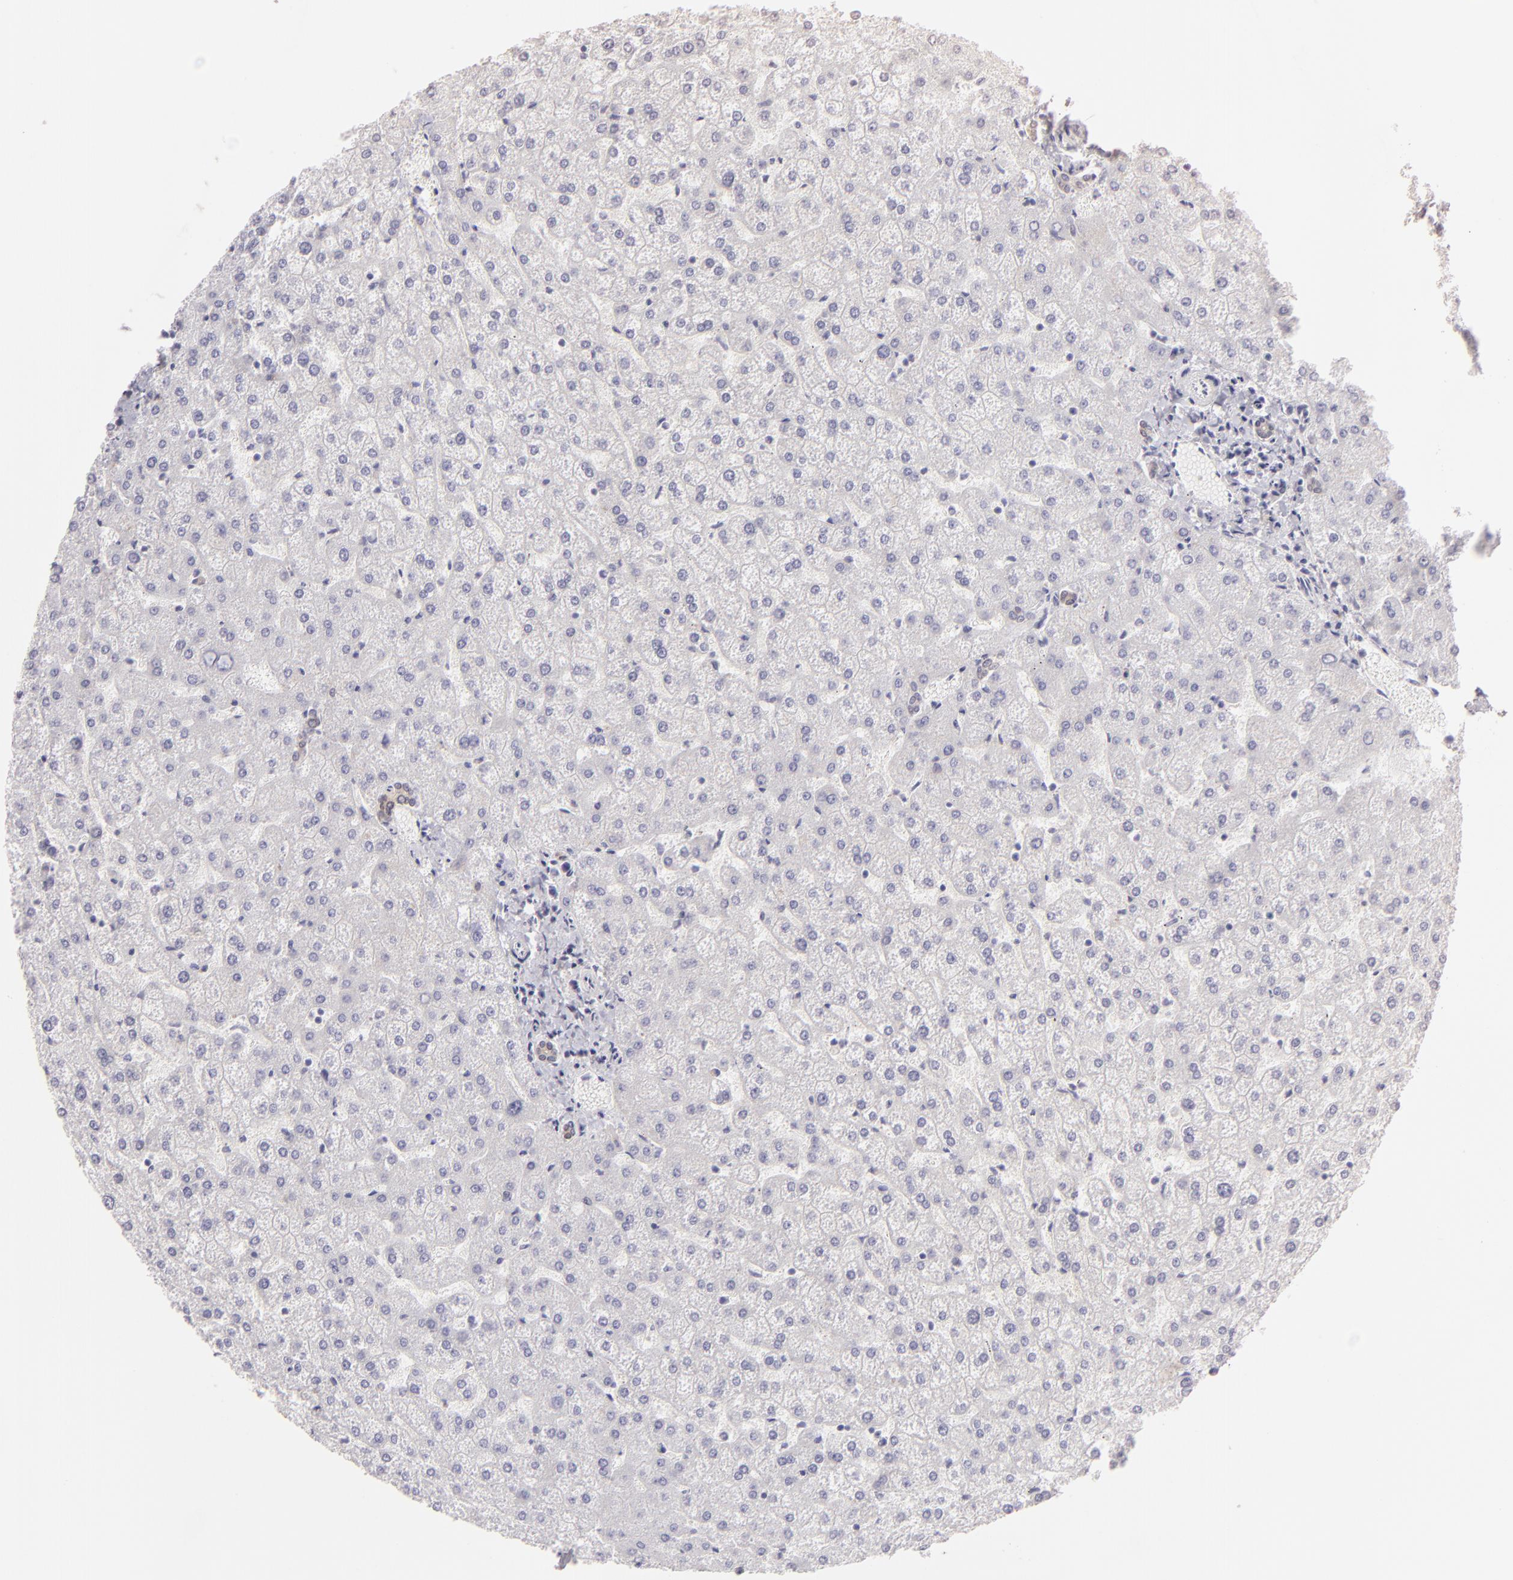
{"staining": {"intensity": "weak", "quantity": ">75%", "location": "cytoplasmic/membranous"}, "tissue": "liver", "cell_type": "Cholangiocytes", "image_type": "normal", "snomed": [{"axis": "morphology", "description": "Normal tissue, NOS"}, {"axis": "topography", "description": "Liver"}], "caption": "This micrograph demonstrates normal liver stained with IHC to label a protein in brown. The cytoplasmic/membranous of cholangiocytes show weak positivity for the protein. Nuclei are counter-stained blue.", "gene": "DLG4", "patient": {"sex": "female", "age": 32}}